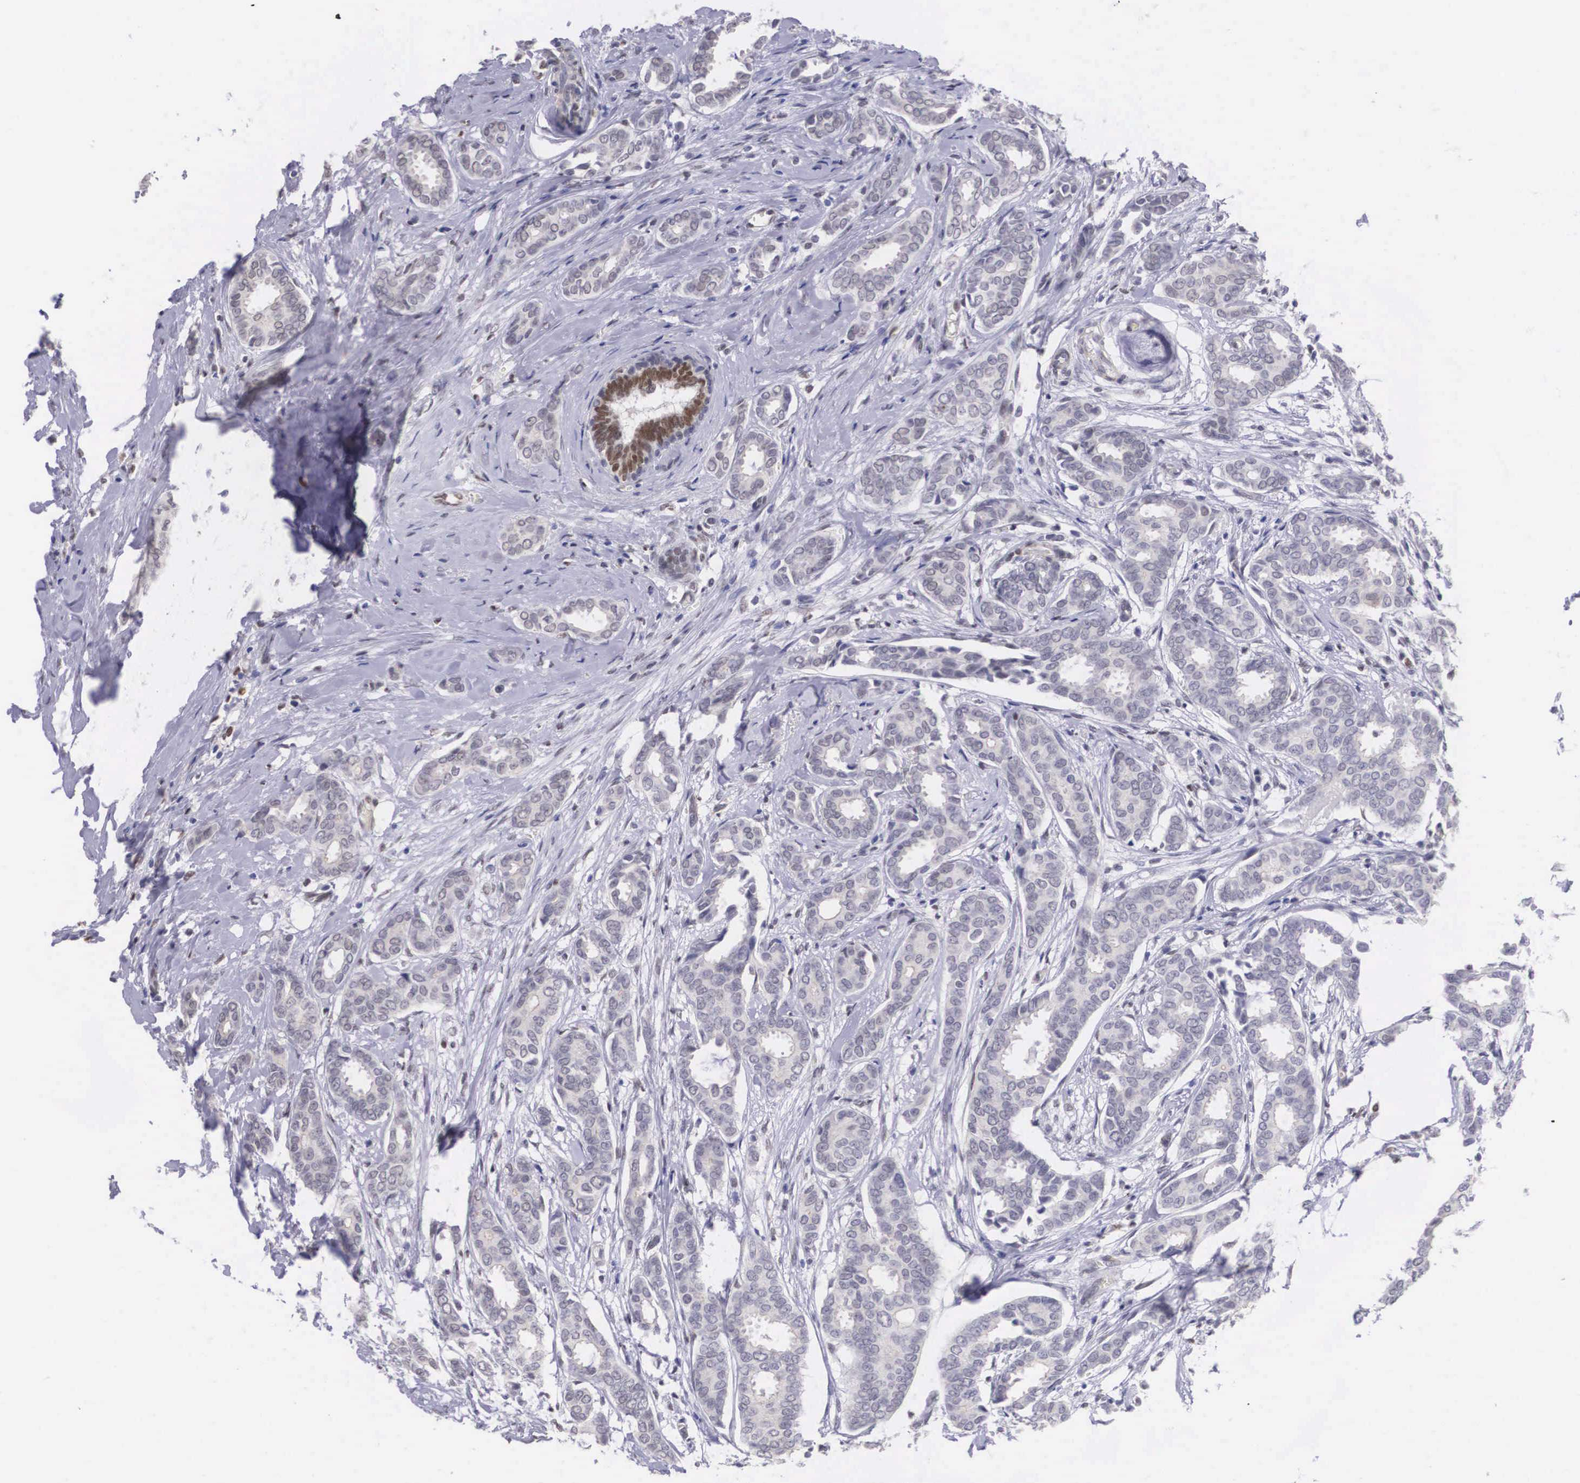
{"staining": {"intensity": "moderate", "quantity": ">75%", "location": "nuclear"}, "tissue": "breast cancer", "cell_type": "Tumor cells", "image_type": "cancer", "snomed": [{"axis": "morphology", "description": "Duct carcinoma"}, {"axis": "topography", "description": "Breast"}], "caption": "Immunohistochemistry (IHC) of human breast cancer reveals medium levels of moderate nuclear positivity in about >75% of tumor cells.", "gene": "ETV6", "patient": {"sex": "female", "age": 50}}